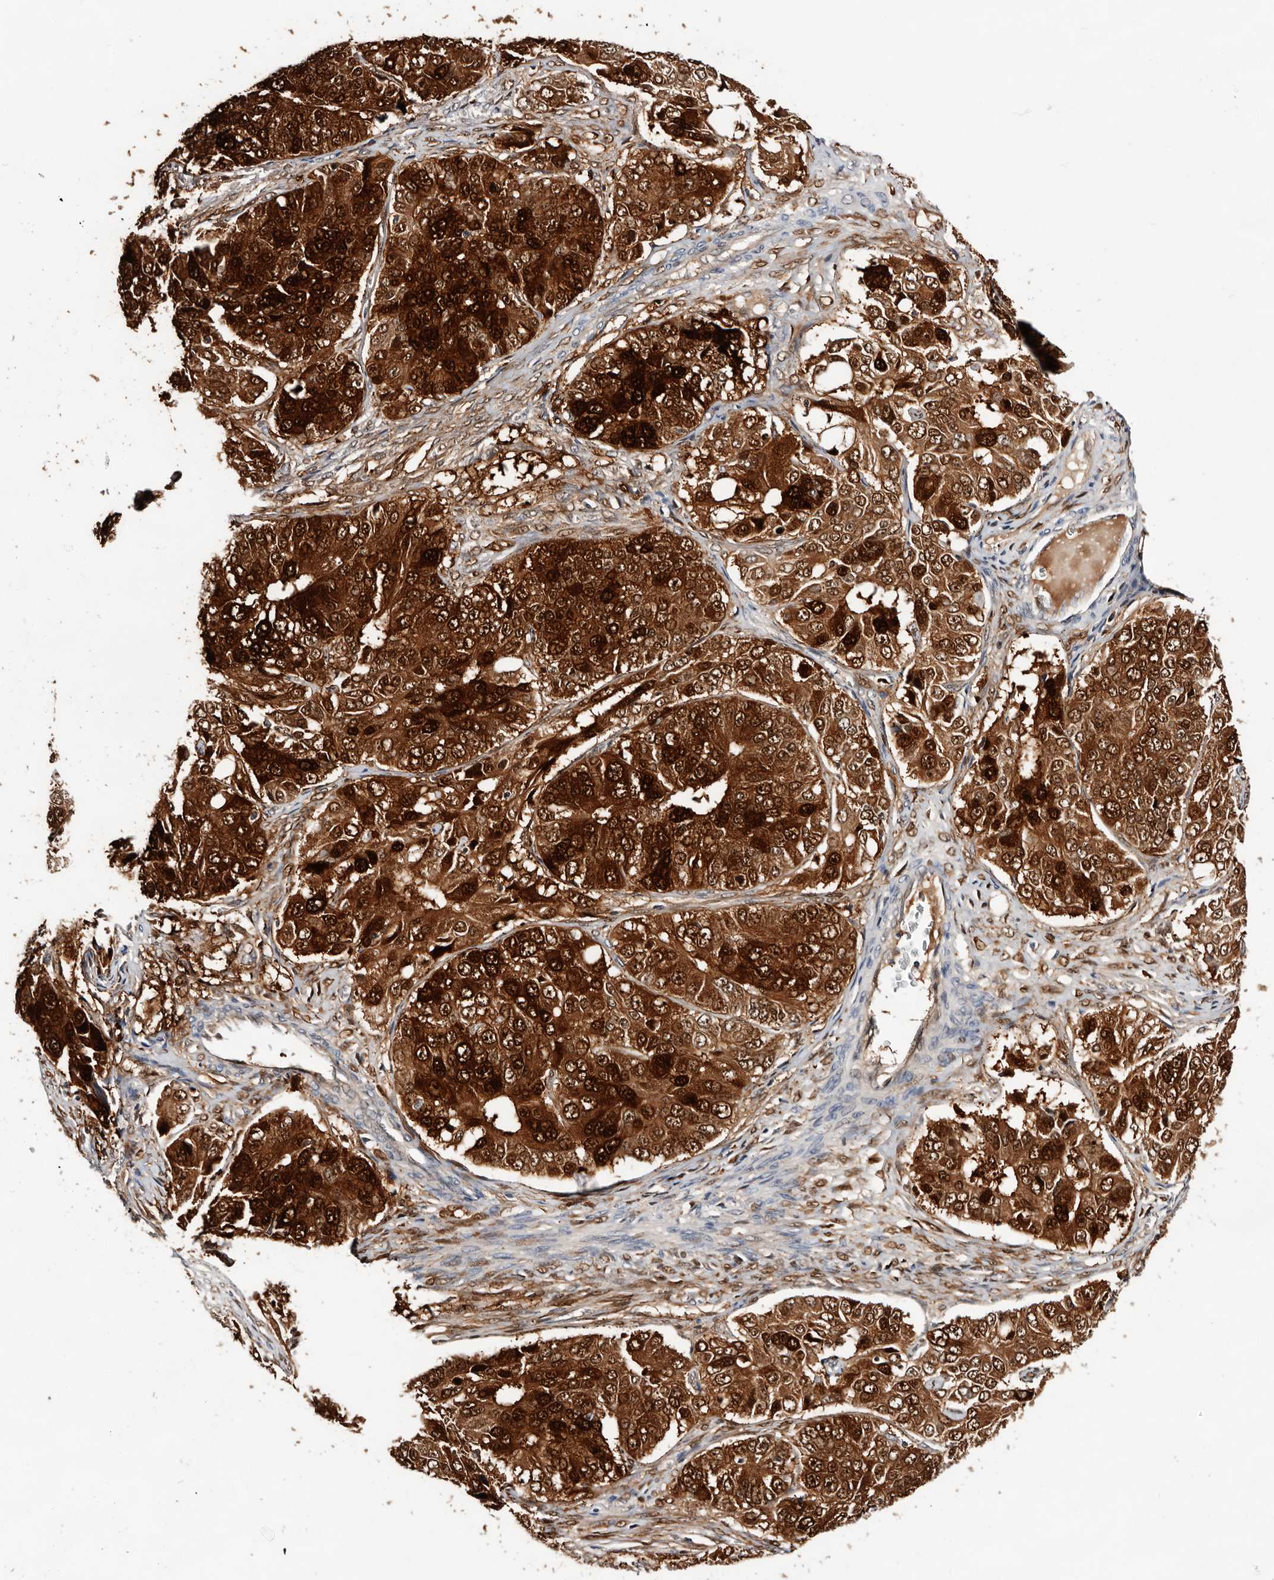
{"staining": {"intensity": "strong", "quantity": ">75%", "location": "cytoplasmic/membranous,nuclear"}, "tissue": "ovarian cancer", "cell_type": "Tumor cells", "image_type": "cancer", "snomed": [{"axis": "morphology", "description": "Carcinoma, endometroid"}, {"axis": "topography", "description": "Ovary"}], "caption": "A photomicrograph of endometroid carcinoma (ovarian) stained for a protein shows strong cytoplasmic/membranous and nuclear brown staining in tumor cells.", "gene": "TP53I3", "patient": {"sex": "female", "age": 51}}